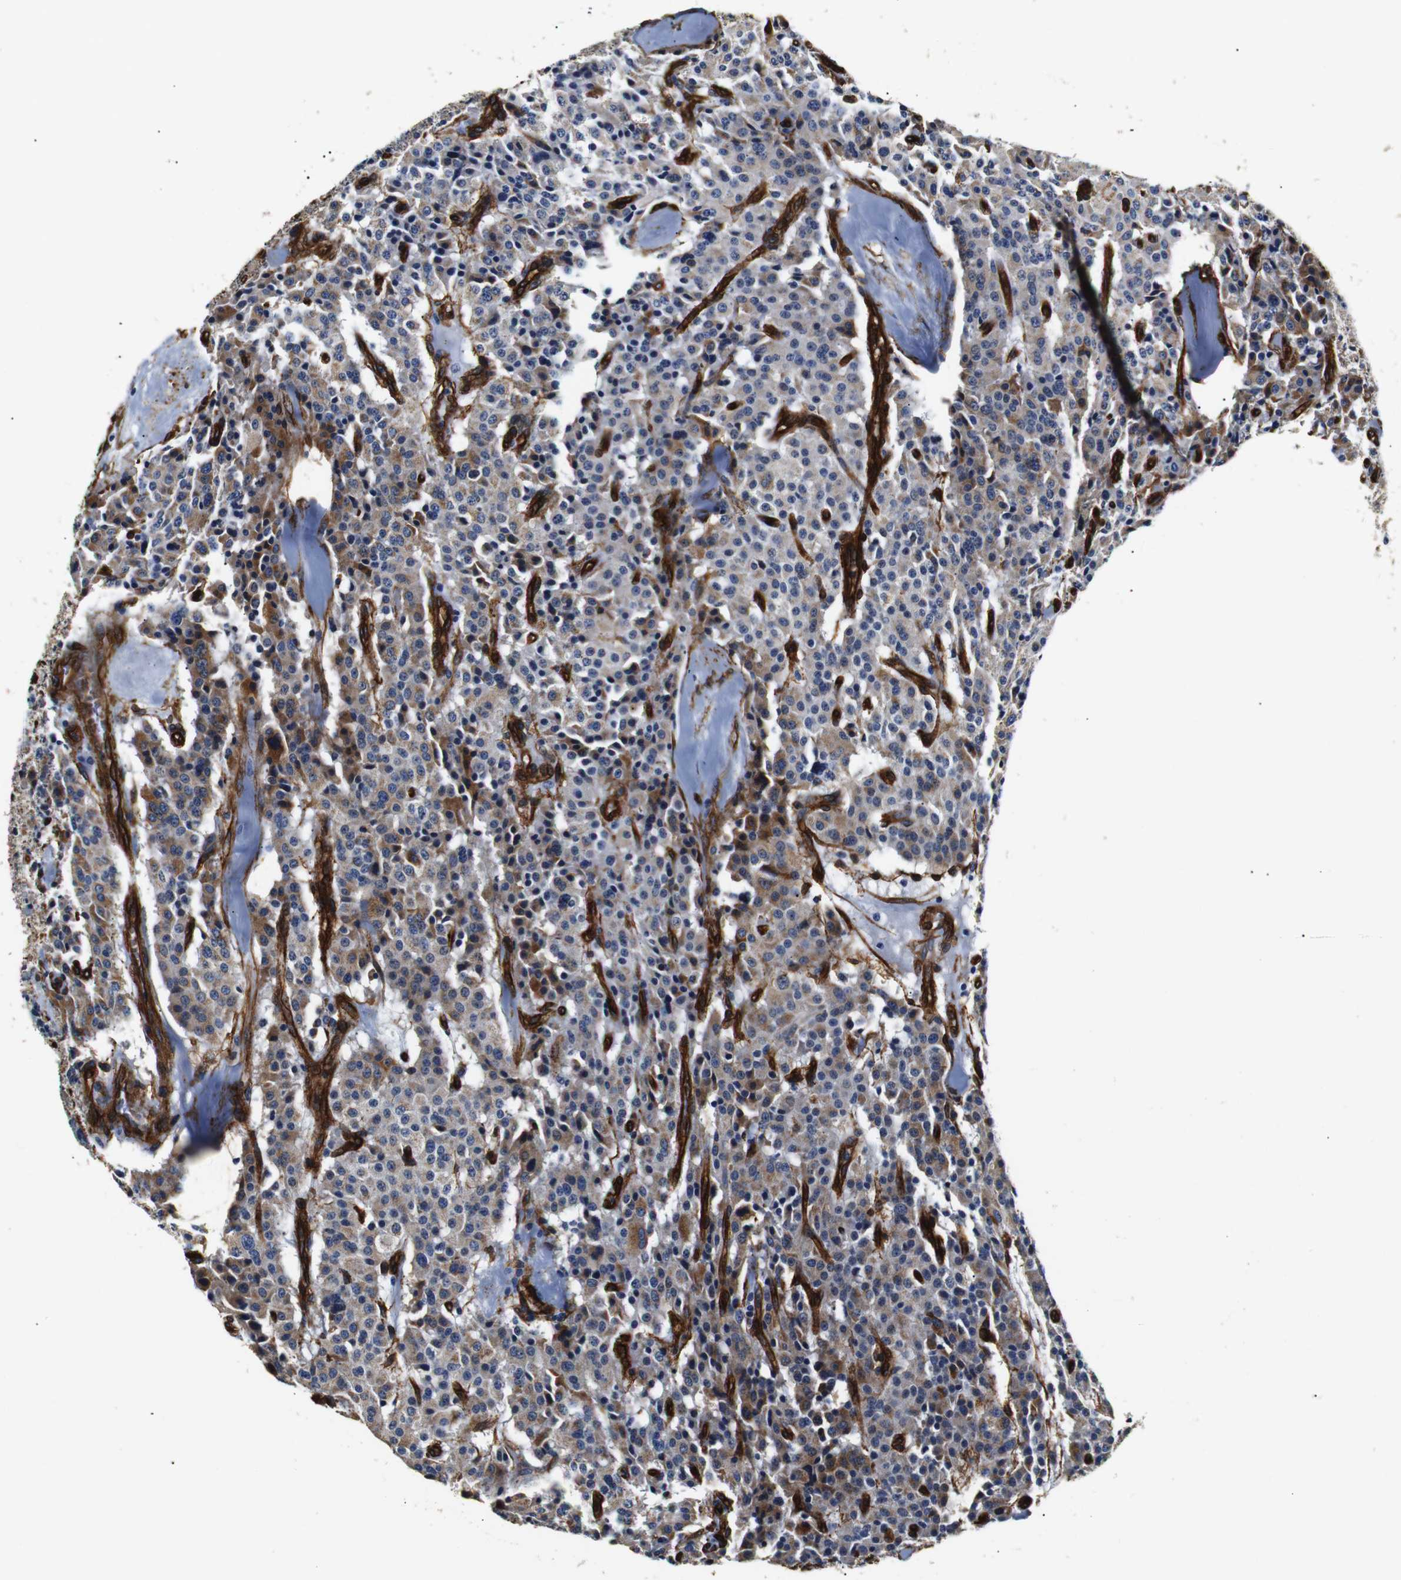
{"staining": {"intensity": "moderate", "quantity": ">75%", "location": "cytoplasmic/membranous"}, "tissue": "carcinoid", "cell_type": "Tumor cells", "image_type": "cancer", "snomed": [{"axis": "morphology", "description": "Carcinoid, malignant, NOS"}, {"axis": "topography", "description": "Lung"}], "caption": "Brown immunohistochemical staining in malignant carcinoid reveals moderate cytoplasmic/membranous staining in about >75% of tumor cells.", "gene": "CAV2", "patient": {"sex": "male", "age": 30}}